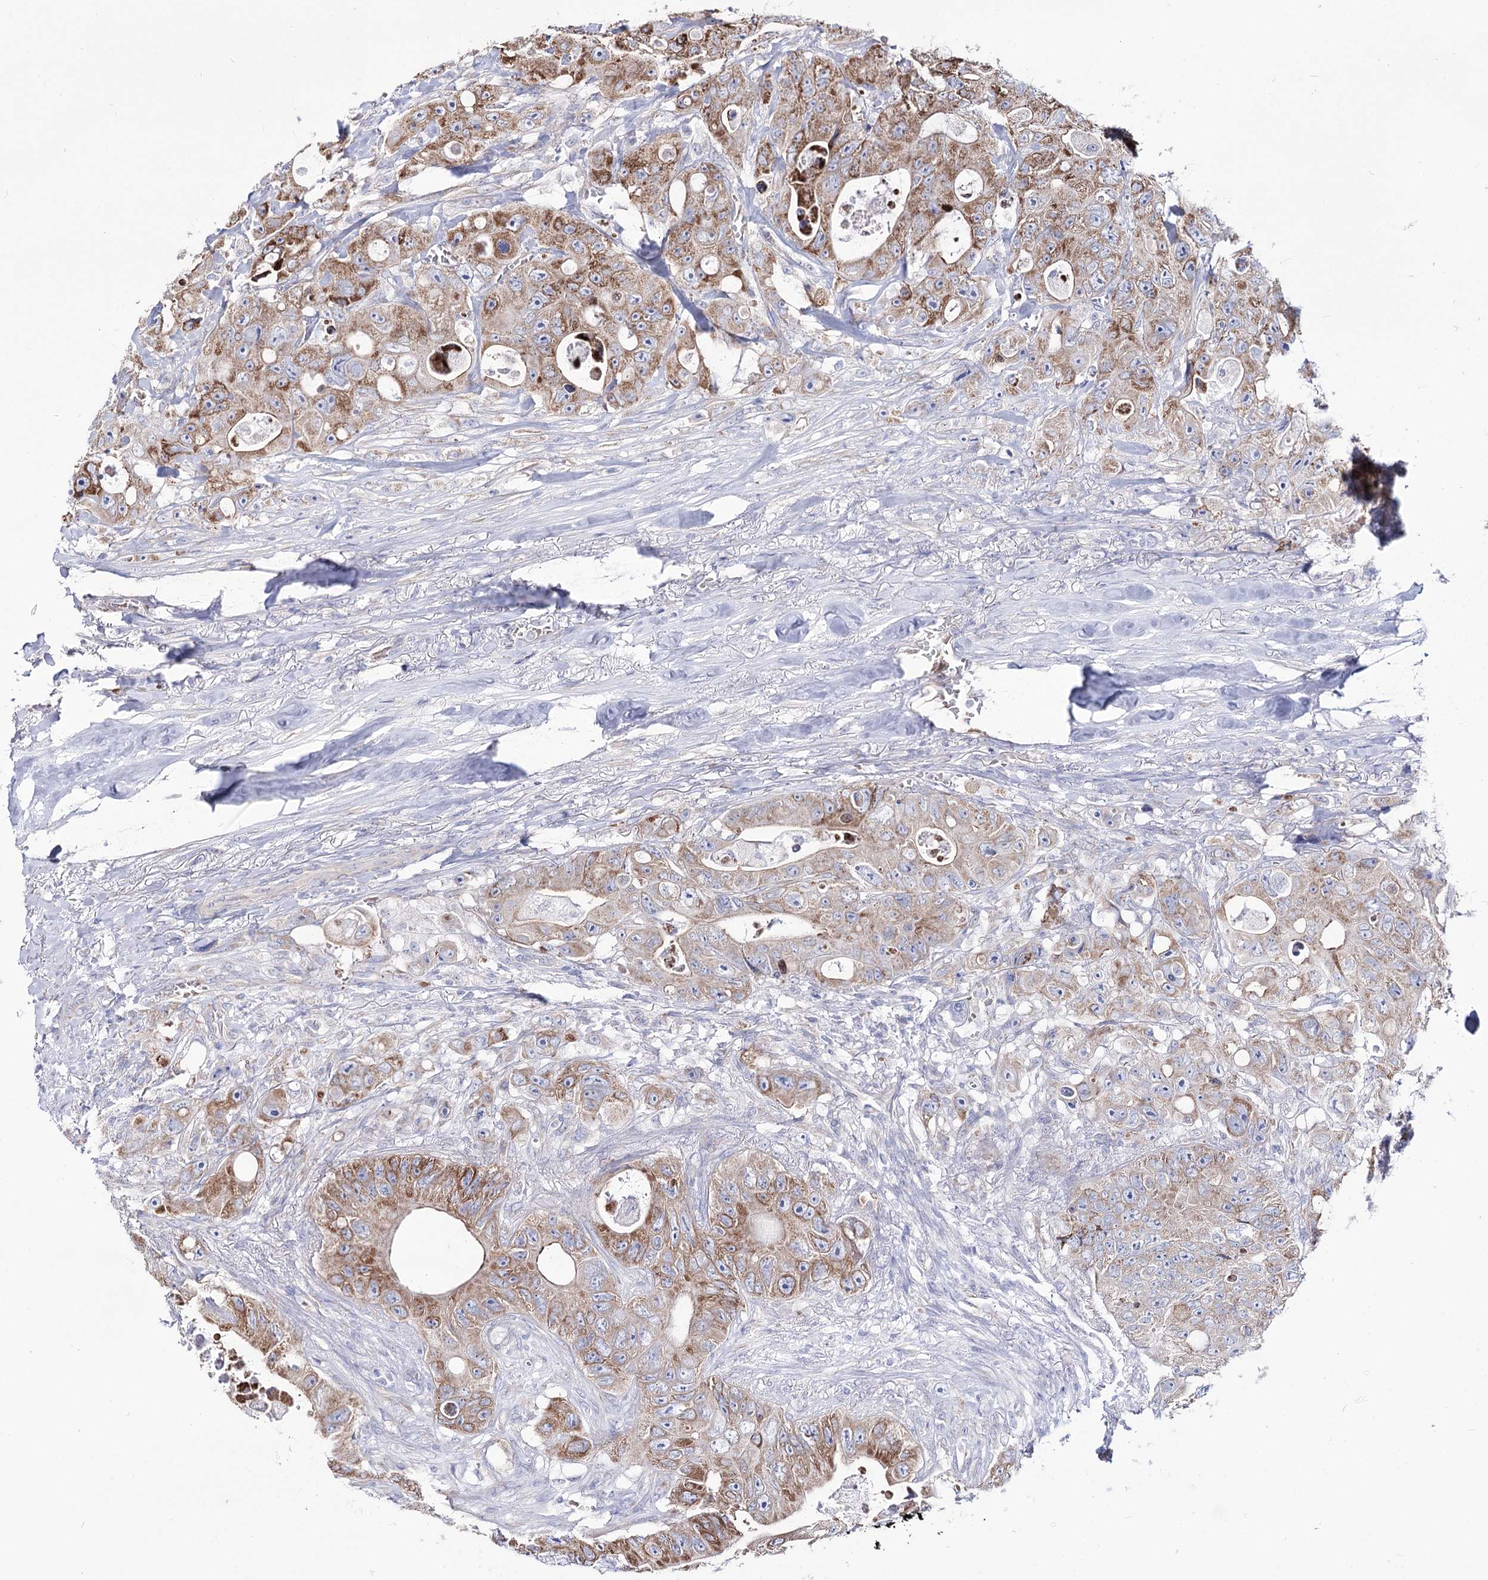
{"staining": {"intensity": "moderate", "quantity": ">75%", "location": "cytoplasmic/membranous"}, "tissue": "colorectal cancer", "cell_type": "Tumor cells", "image_type": "cancer", "snomed": [{"axis": "morphology", "description": "Adenocarcinoma, NOS"}, {"axis": "topography", "description": "Colon"}], "caption": "Colorectal cancer was stained to show a protein in brown. There is medium levels of moderate cytoplasmic/membranous expression in approximately >75% of tumor cells.", "gene": "OSBPL5", "patient": {"sex": "female", "age": 46}}